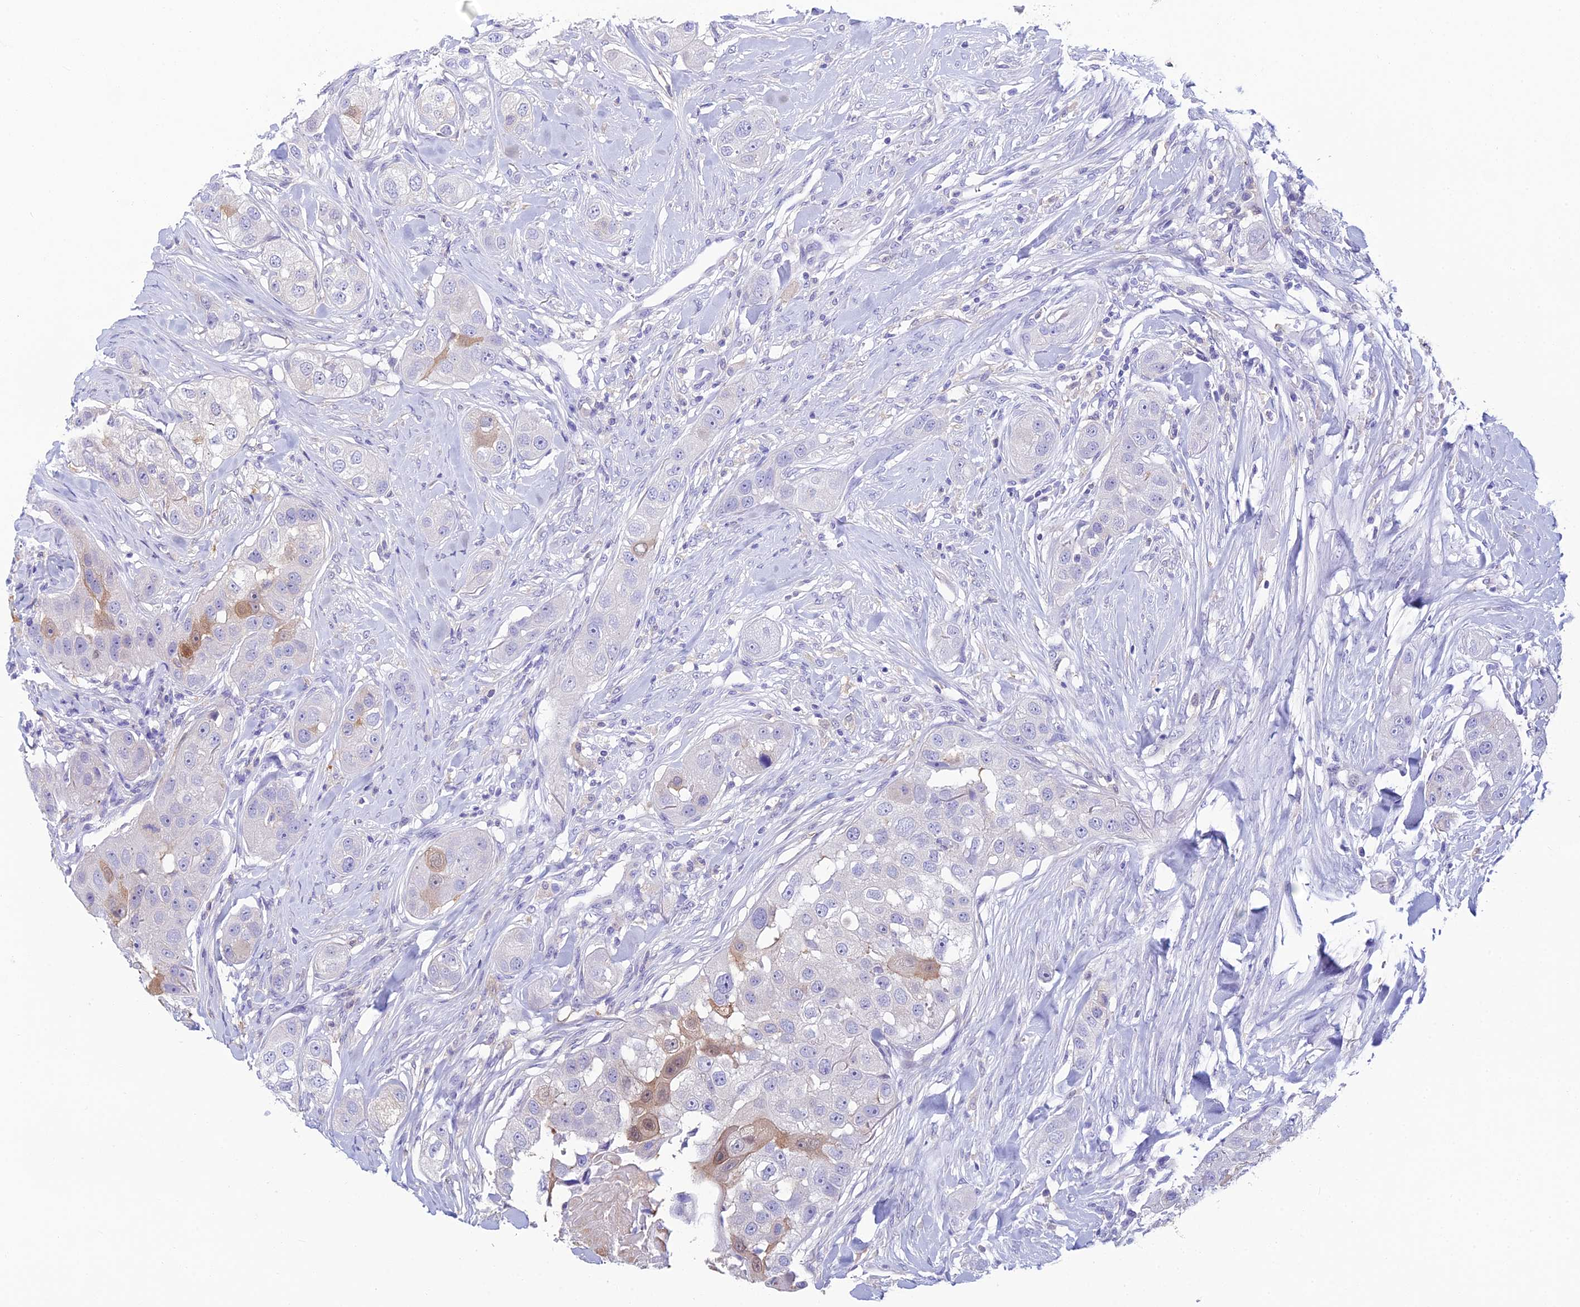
{"staining": {"intensity": "moderate", "quantity": "<25%", "location": "cytoplasmic/membranous,nuclear"}, "tissue": "head and neck cancer", "cell_type": "Tumor cells", "image_type": "cancer", "snomed": [{"axis": "morphology", "description": "Normal tissue, NOS"}, {"axis": "morphology", "description": "Squamous cell carcinoma, NOS"}, {"axis": "topography", "description": "Skeletal muscle"}, {"axis": "topography", "description": "Head-Neck"}], "caption": "Immunohistochemistry (IHC) of head and neck squamous cell carcinoma displays low levels of moderate cytoplasmic/membranous and nuclear staining in about <25% of tumor cells.", "gene": "KCNK17", "patient": {"sex": "male", "age": 51}}